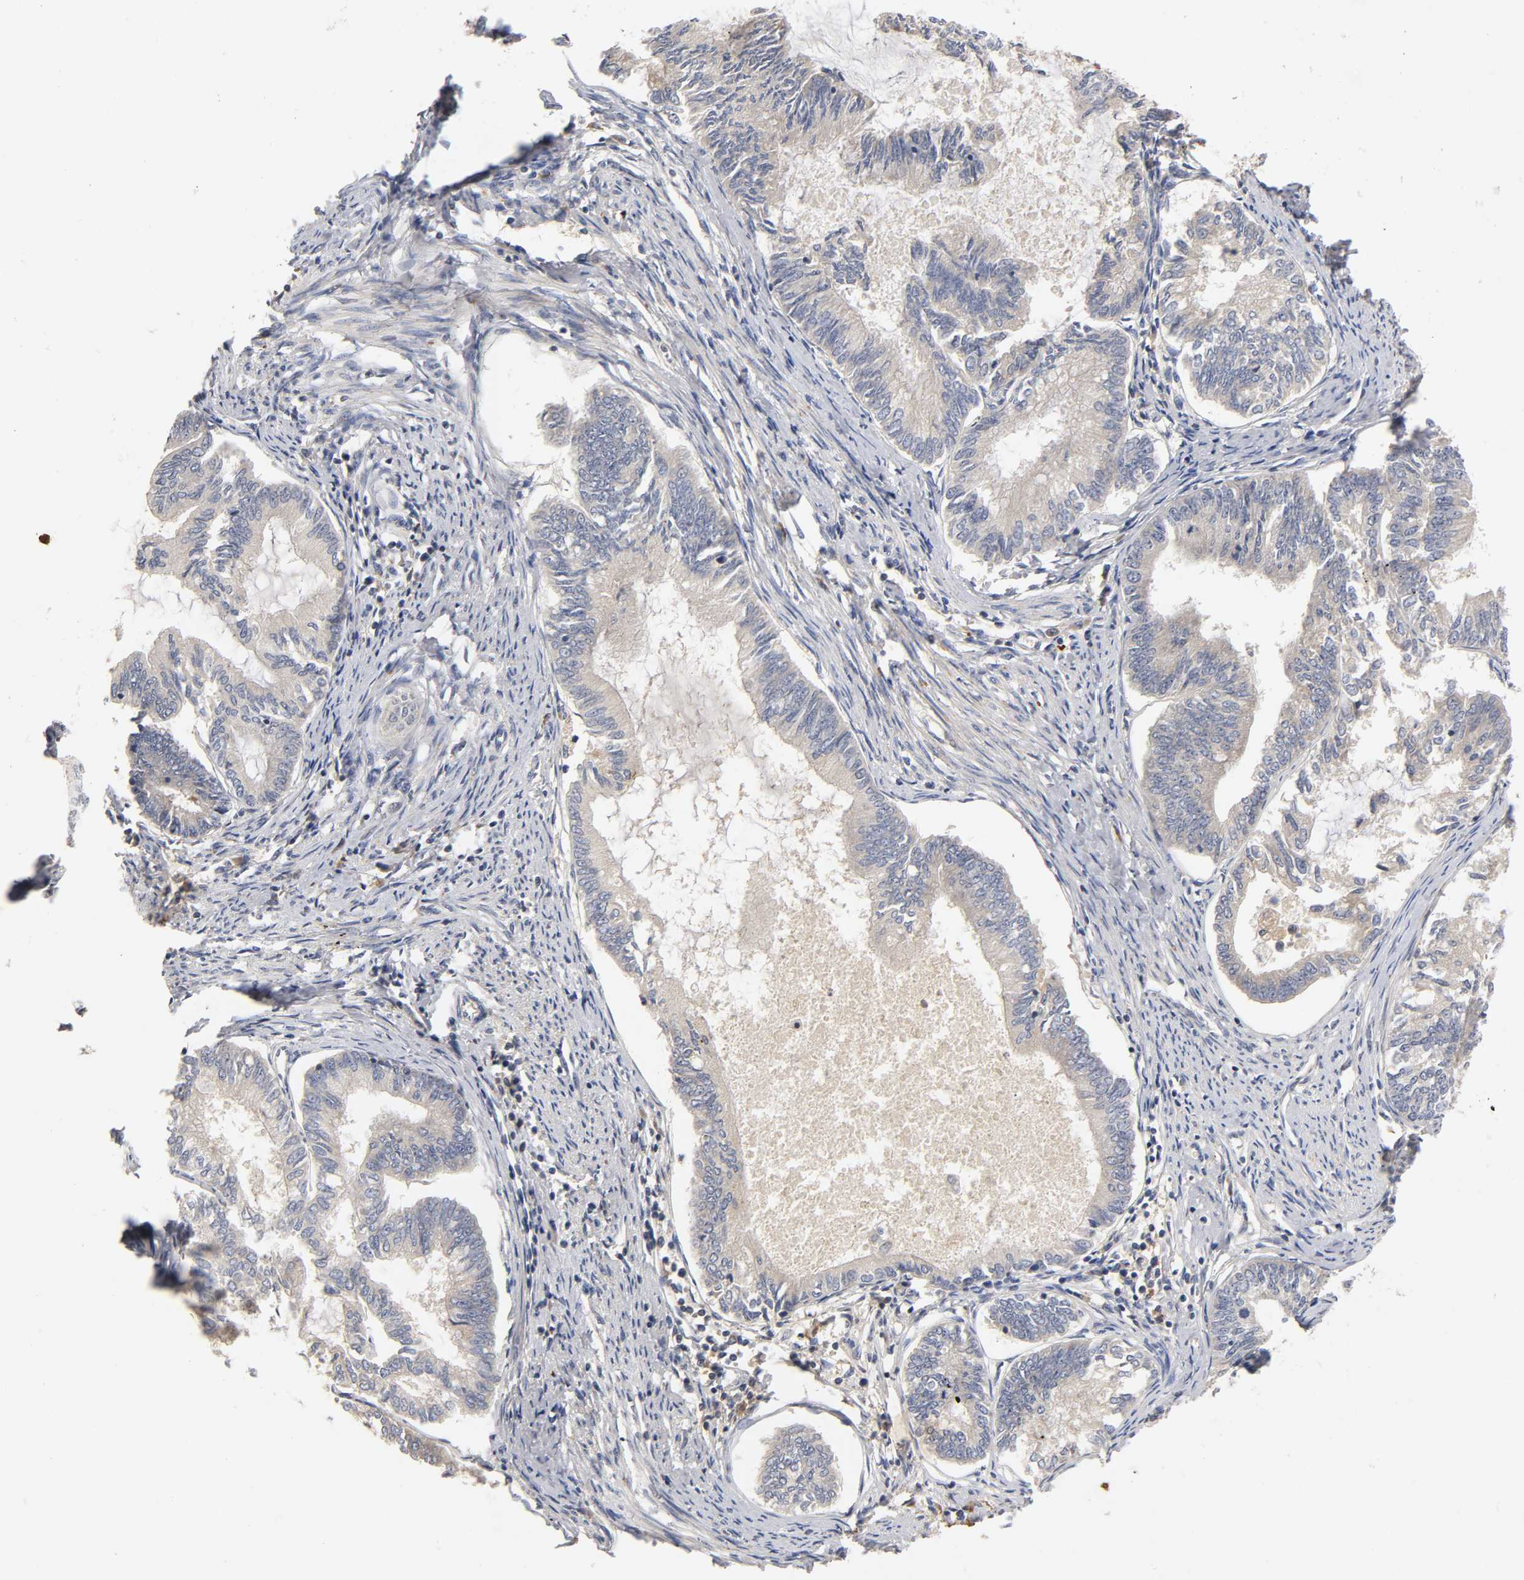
{"staining": {"intensity": "weak", "quantity": ">75%", "location": "cytoplasmic/membranous"}, "tissue": "endometrial cancer", "cell_type": "Tumor cells", "image_type": "cancer", "snomed": [{"axis": "morphology", "description": "Adenocarcinoma, NOS"}, {"axis": "topography", "description": "Endometrium"}], "caption": "Human adenocarcinoma (endometrial) stained with a protein marker shows weak staining in tumor cells.", "gene": "RHOA", "patient": {"sex": "female", "age": 86}}